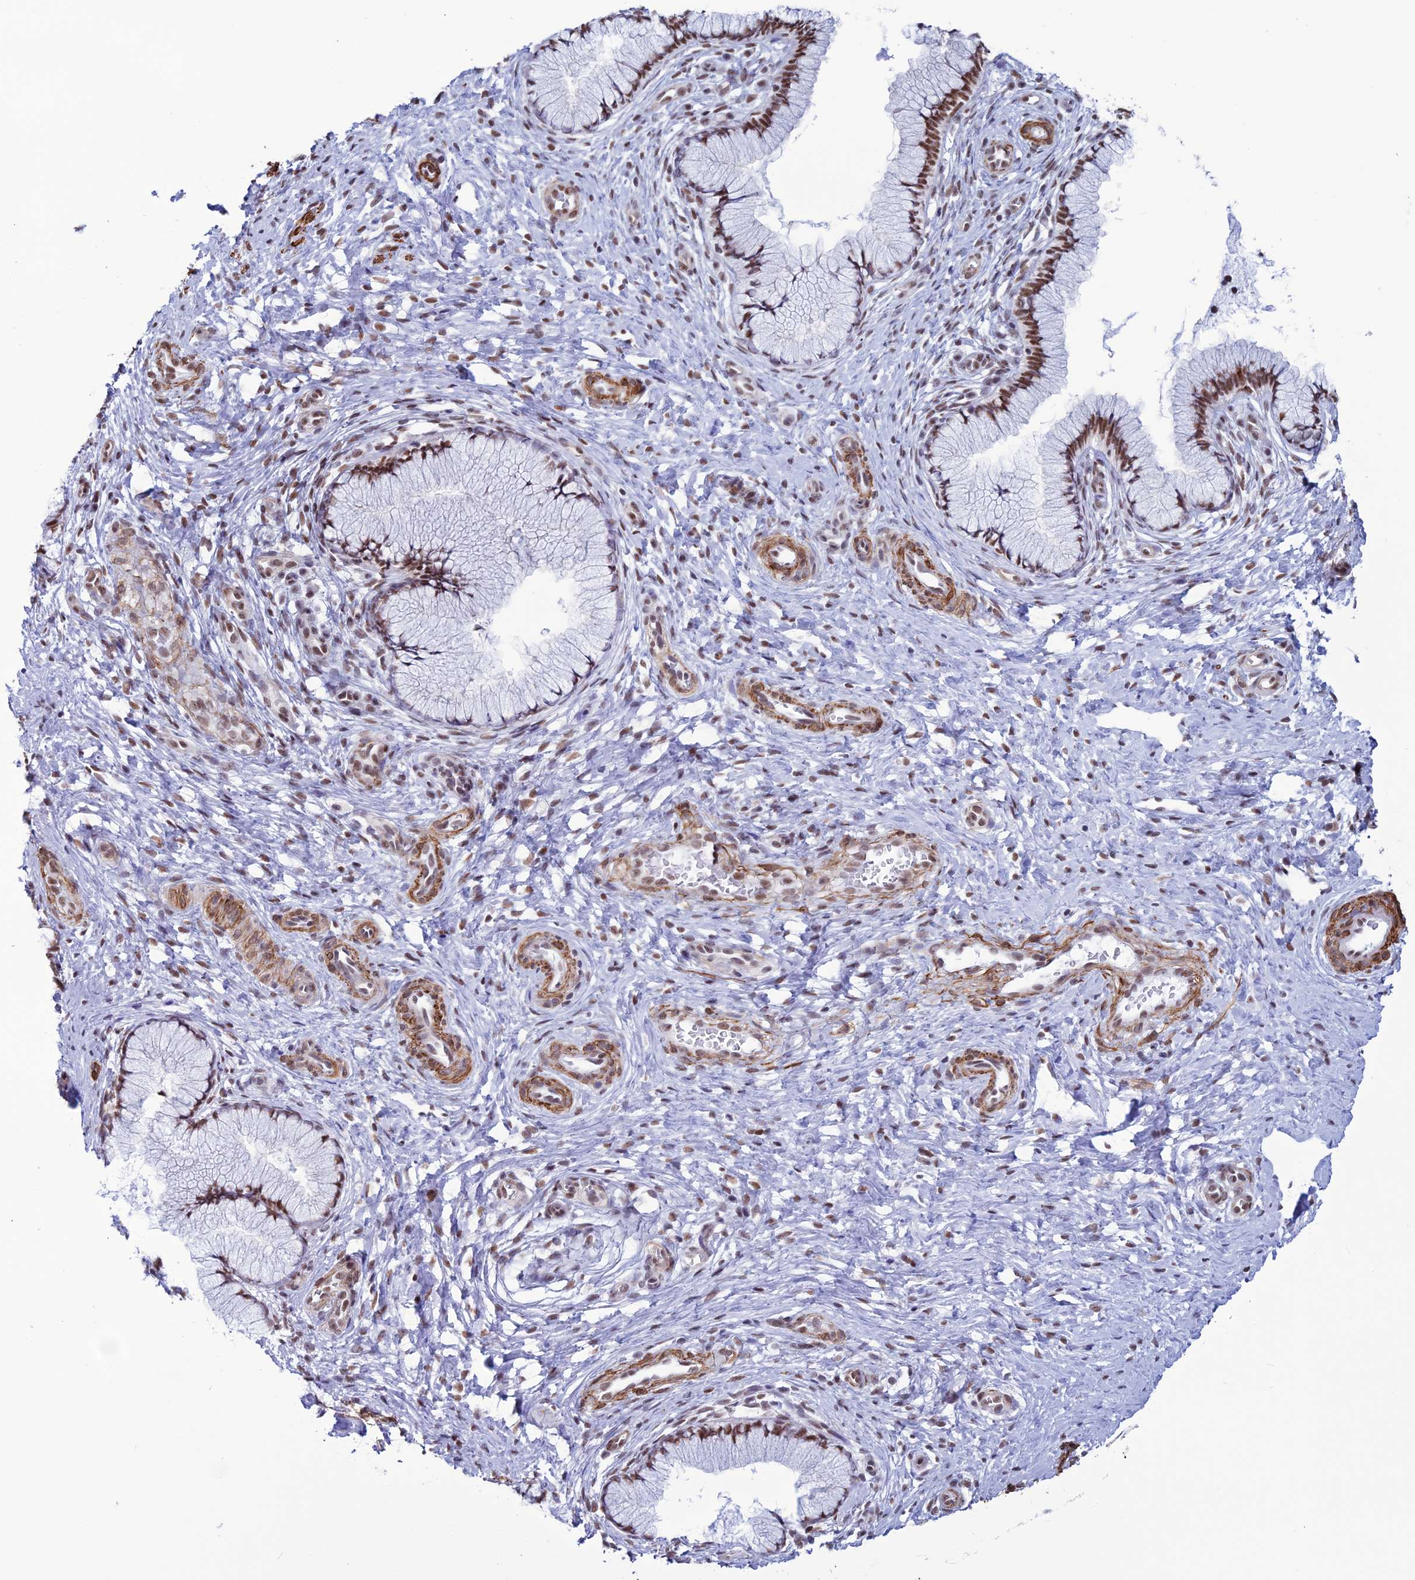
{"staining": {"intensity": "moderate", "quantity": ">75%", "location": "nuclear"}, "tissue": "cervix", "cell_type": "Glandular cells", "image_type": "normal", "snomed": [{"axis": "morphology", "description": "Normal tissue, NOS"}, {"axis": "topography", "description": "Cervix"}], "caption": "Protein analysis of normal cervix shows moderate nuclear expression in about >75% of glandular cells.", "gene": "U2AF1", "patient": {"sex": "female", "age": 36}}